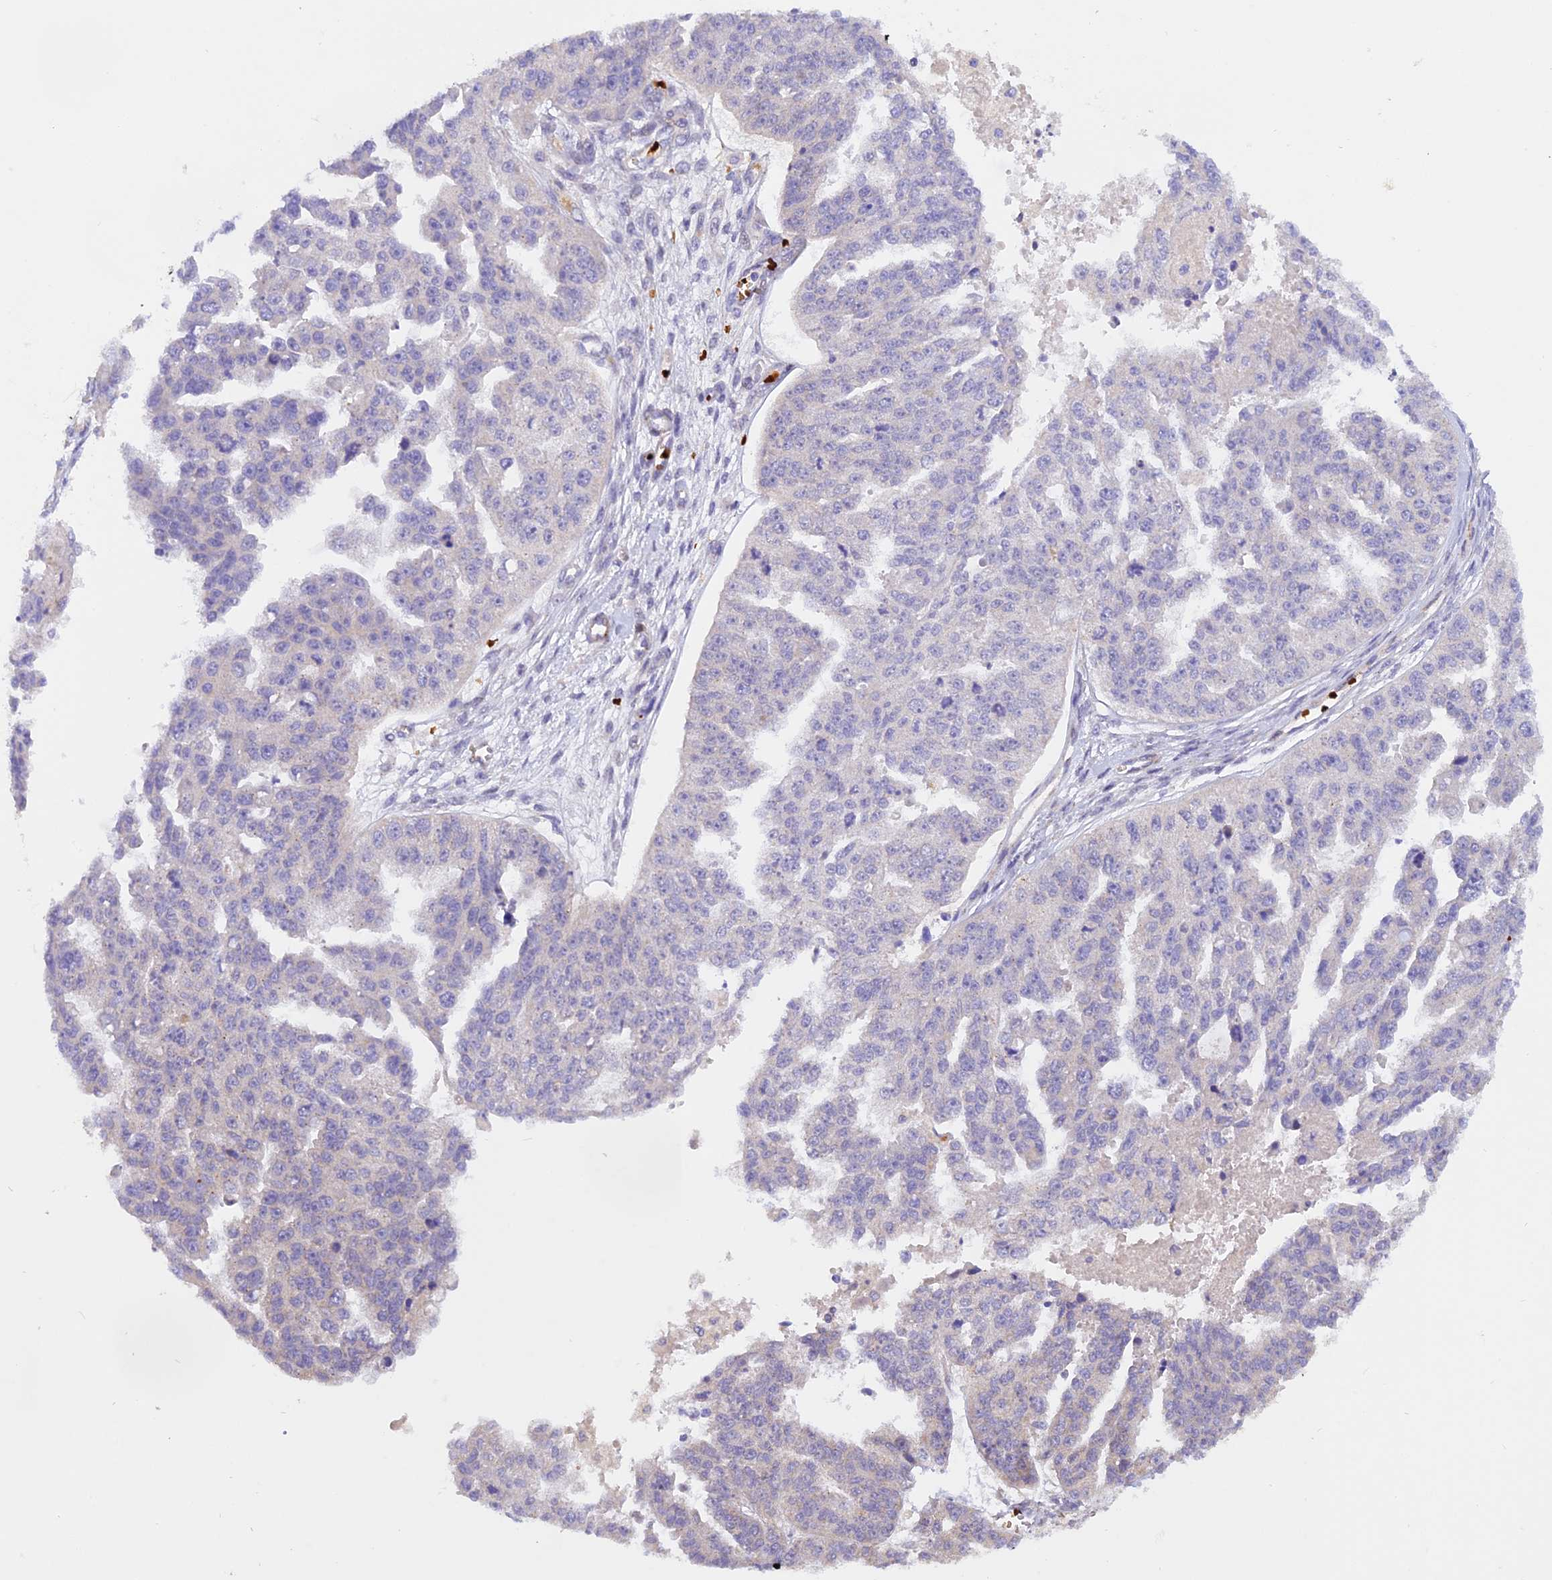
{"staining": {"intensity": "negative", "quantity": "none", "location": "none"}, "tissue": "ovarian cancer", "cell_type": "Tumor cells", "image_type": "cancer", "snomed": [{"axis": "morphology", "description": "Cystadenocarcinoma, serous, NOS"}, {"axis": "topography", "description": "Ovary"}], "caption": "There is no significant expression in tumor cells of ovarian cancer (serous cystadenocarcinoma).", "gene": "WDFY4", "patient": {"sex": "female", "age": 58}}